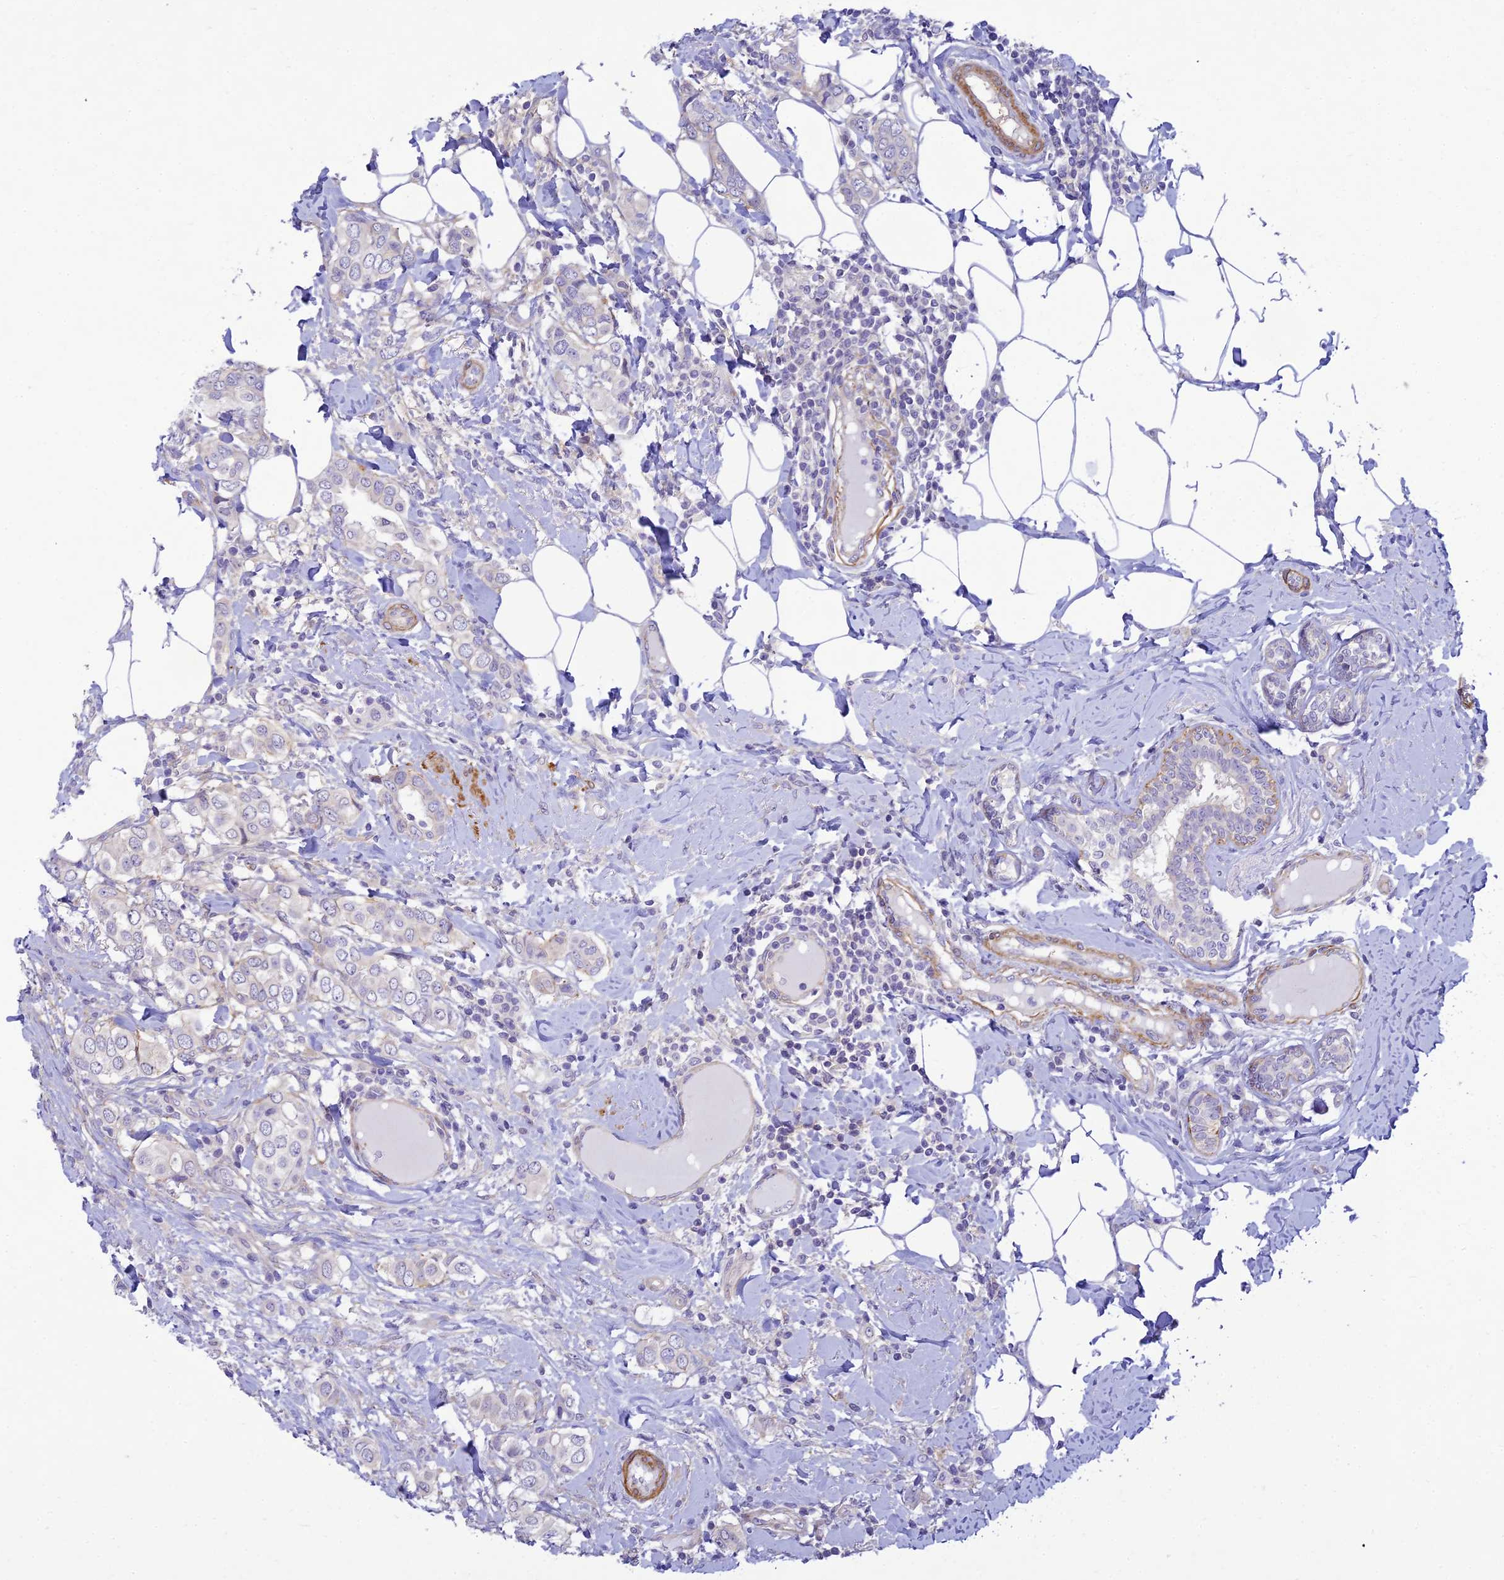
{"staining": {"intensity": "negative", "quantity": "none", "location": "none"}, "tissue": "breast cancer", "cell_type": "Tumor cells", "image_type": "cancer", "snomed": [{"axis": "morphology", "description": "Lobular carcinoma"}, {"axis": "topography", "description": "Breast"}], "caption": "Tumor cells show no significant protein expression in breast cancer (lobular carcinoma). Nuclei are stained in blue.", "gene": "FBXW4", "patient": {"sex": "female", "age": 51}}